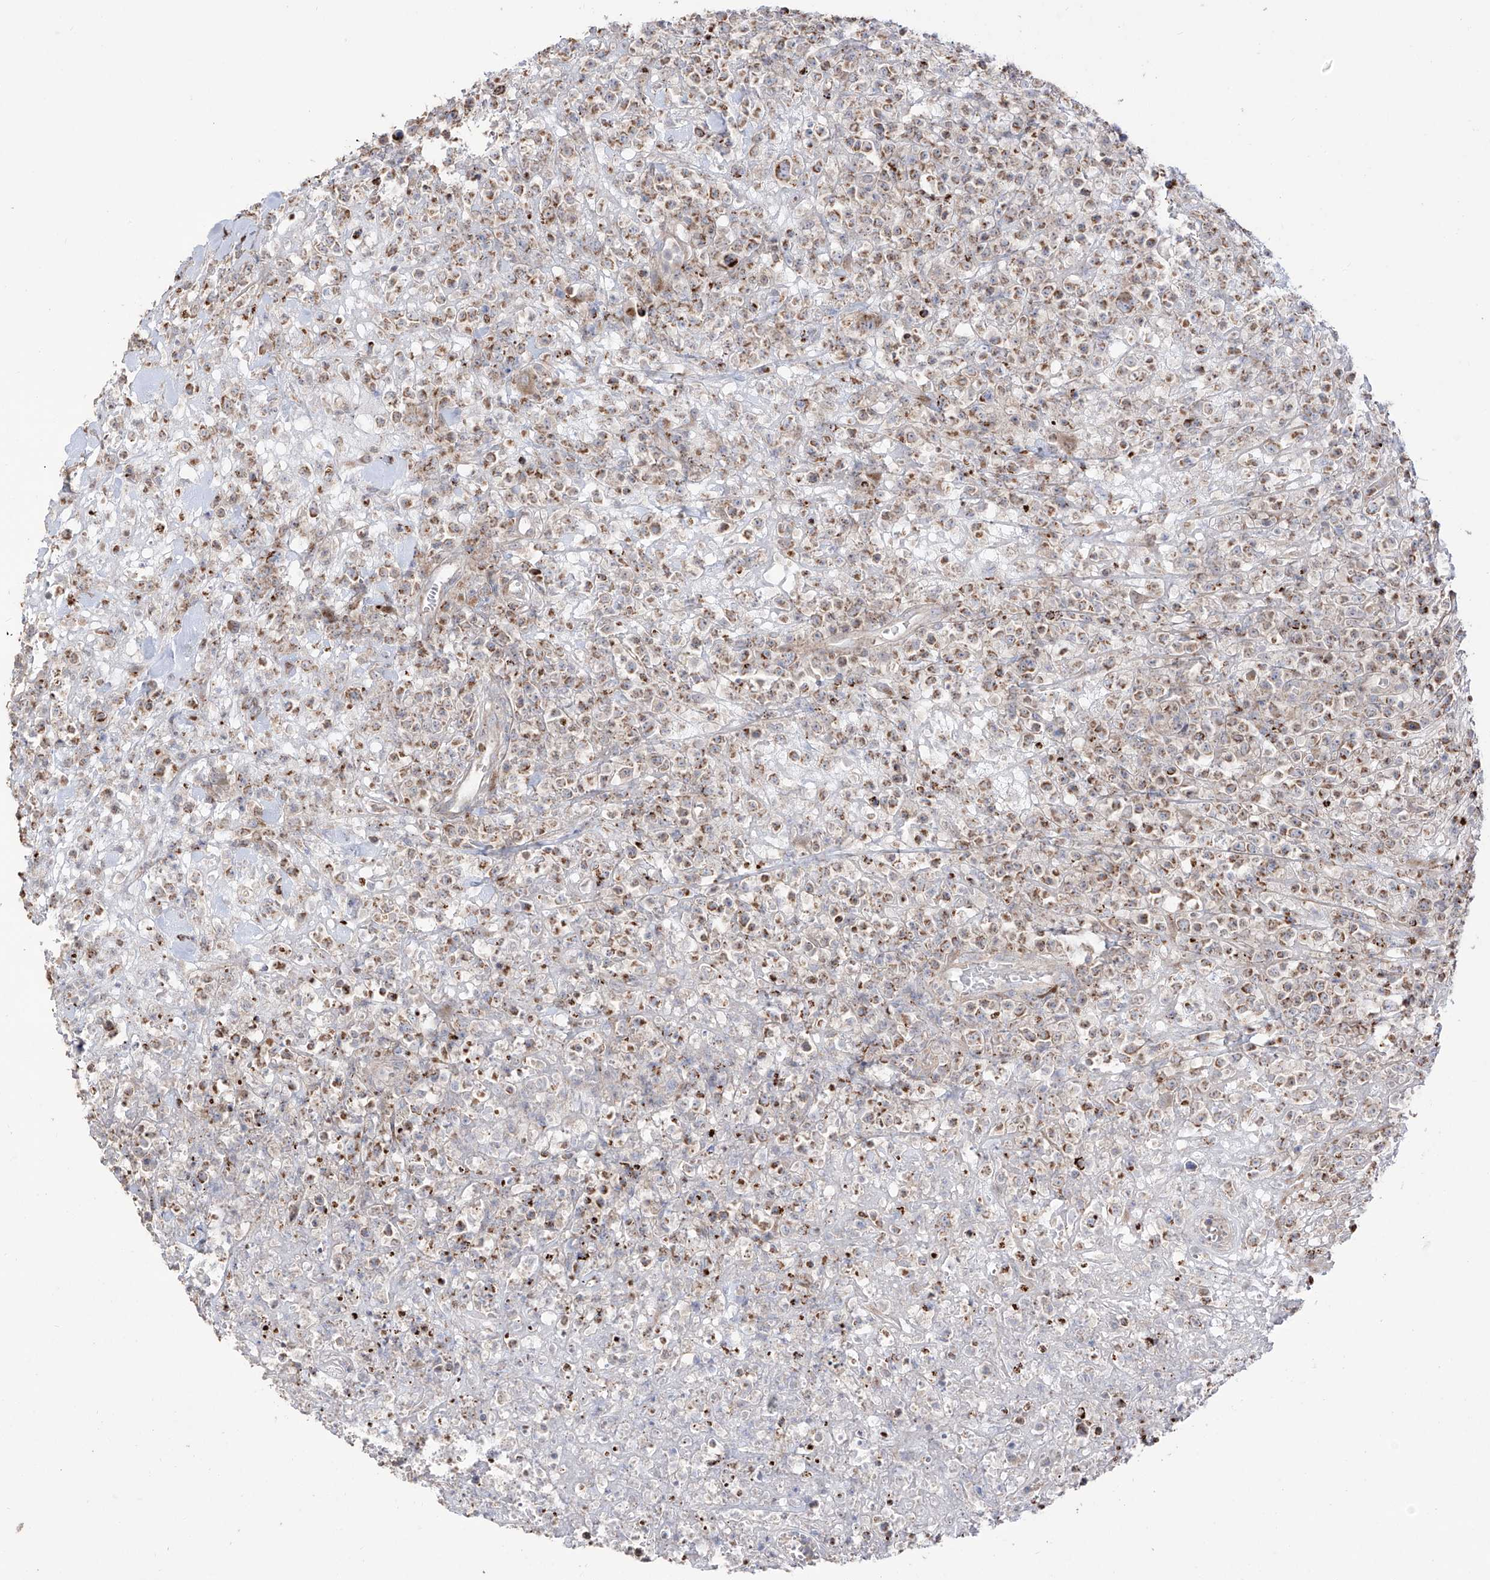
{"staining": {"intensity": "moderate", "quantity": ">75%", "location": "cytoplasmic/membranous"}, "tissue": "lymphoma", "cell_type": "Tumor cells", "image_type": "cancer", "snomed": [{"axis": "morphology", "description": "Malignant lymphoma, non-Hodgkin's type, High grade"}, {"axis": "topography", "description": "Colon"}], "caption": "Immunohistochemical staining of lymphoma reveals moderate cytoplasmic/membranous protein expression in approximately >75% of tumor cells.", "gene": "YKT6", "patient": {"sex": "female", "age": 53}}